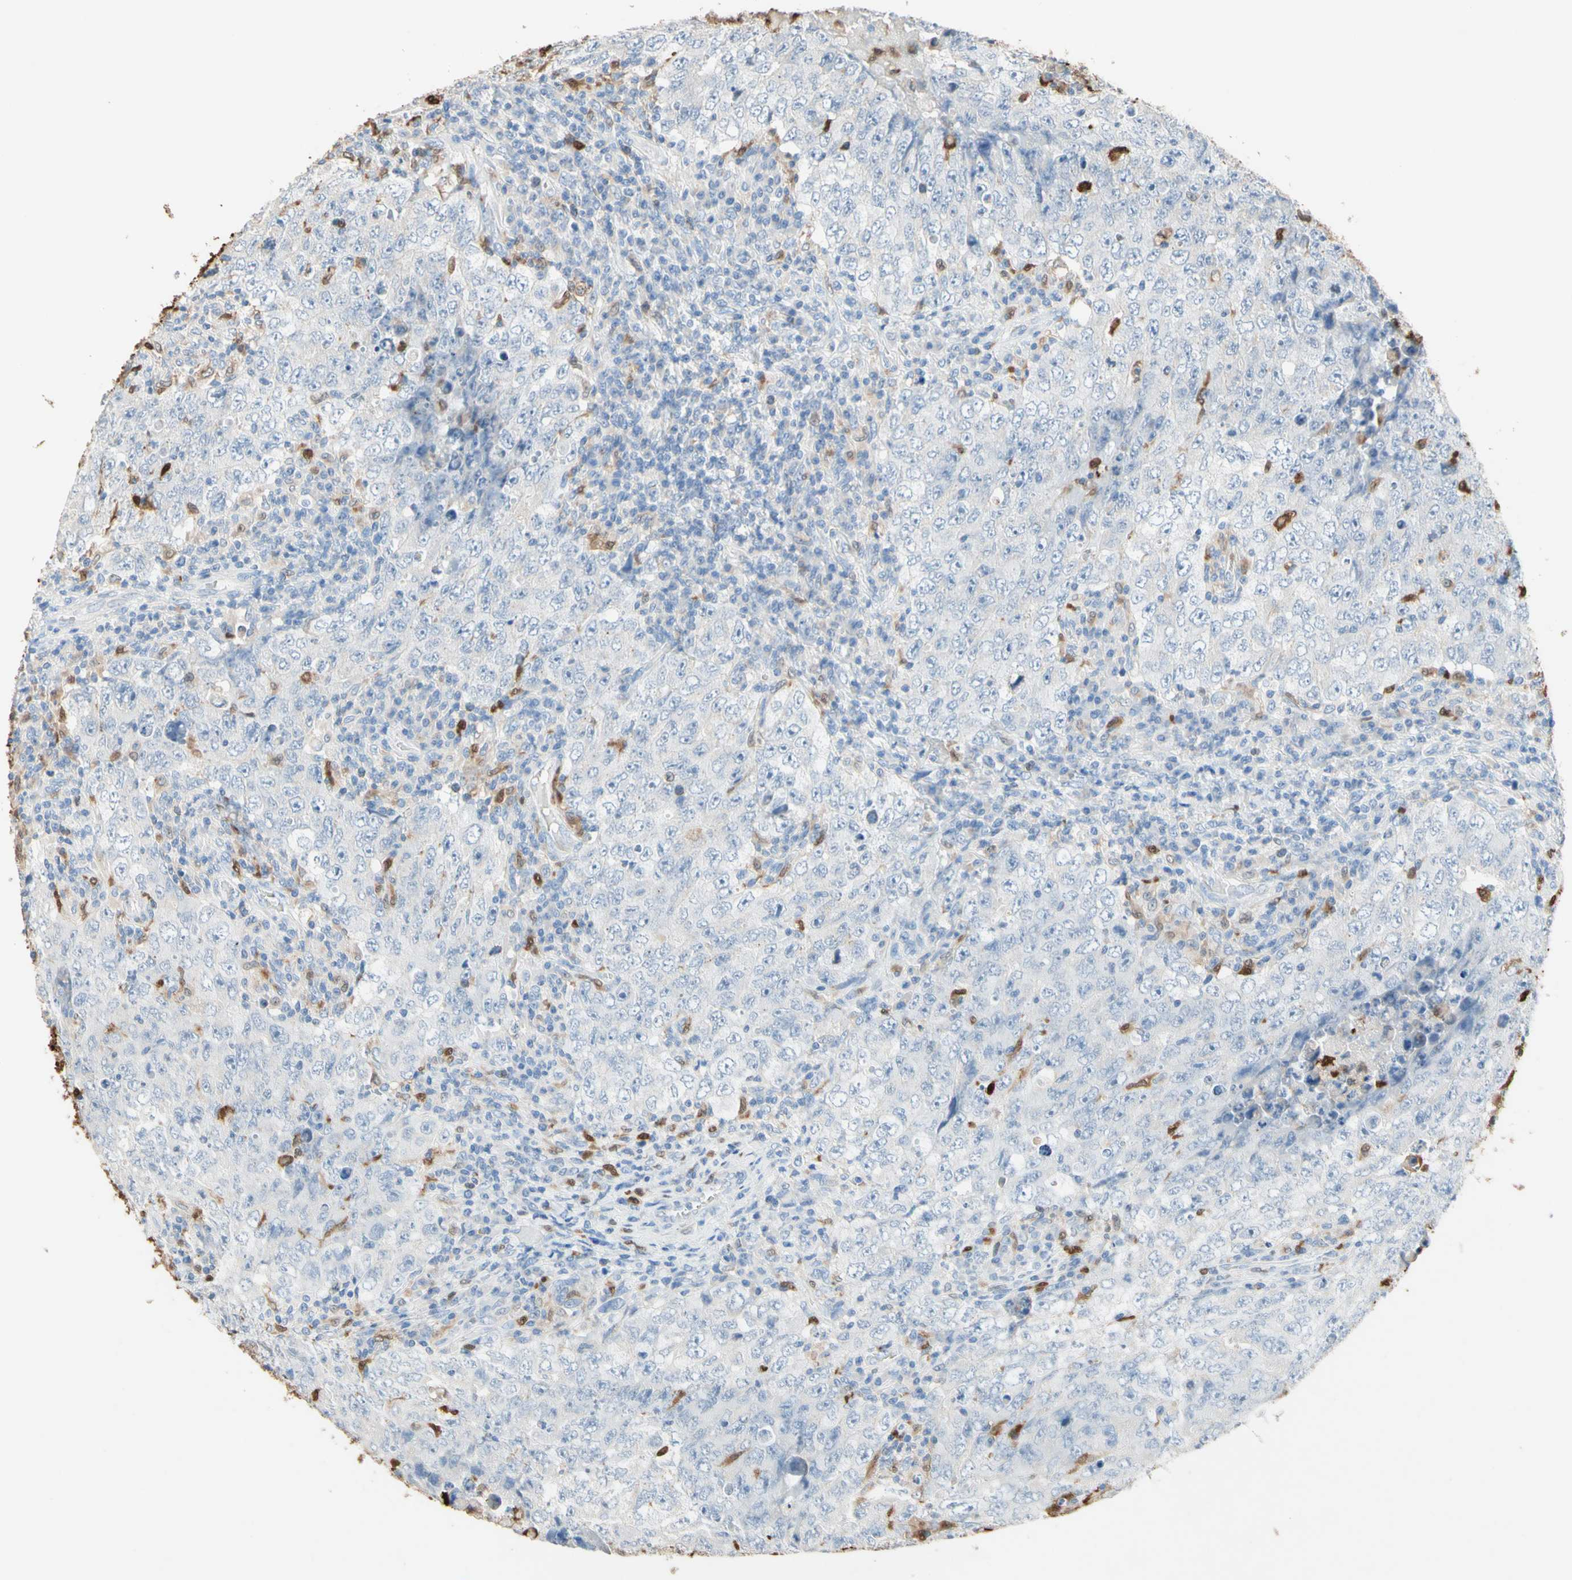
{"staining": {"intensity": "negative", "quantity": "none", "location": "none"}, "tissue": "testis cancer", "cell_type": "Tumor cells", "image_type": "cancer", "snomed": [{"axis": "morphology", "description": "Carcinoma, Embryonal, NOS"}, {"axis": "topography", "description": "Testis"}], "caption": "Protein analysis of embryonal carcinoma (testis) shows no significant expression in tumor cells.", "gene": "NFKBIZ", "patient": {"sex": "male", "age": 26}}